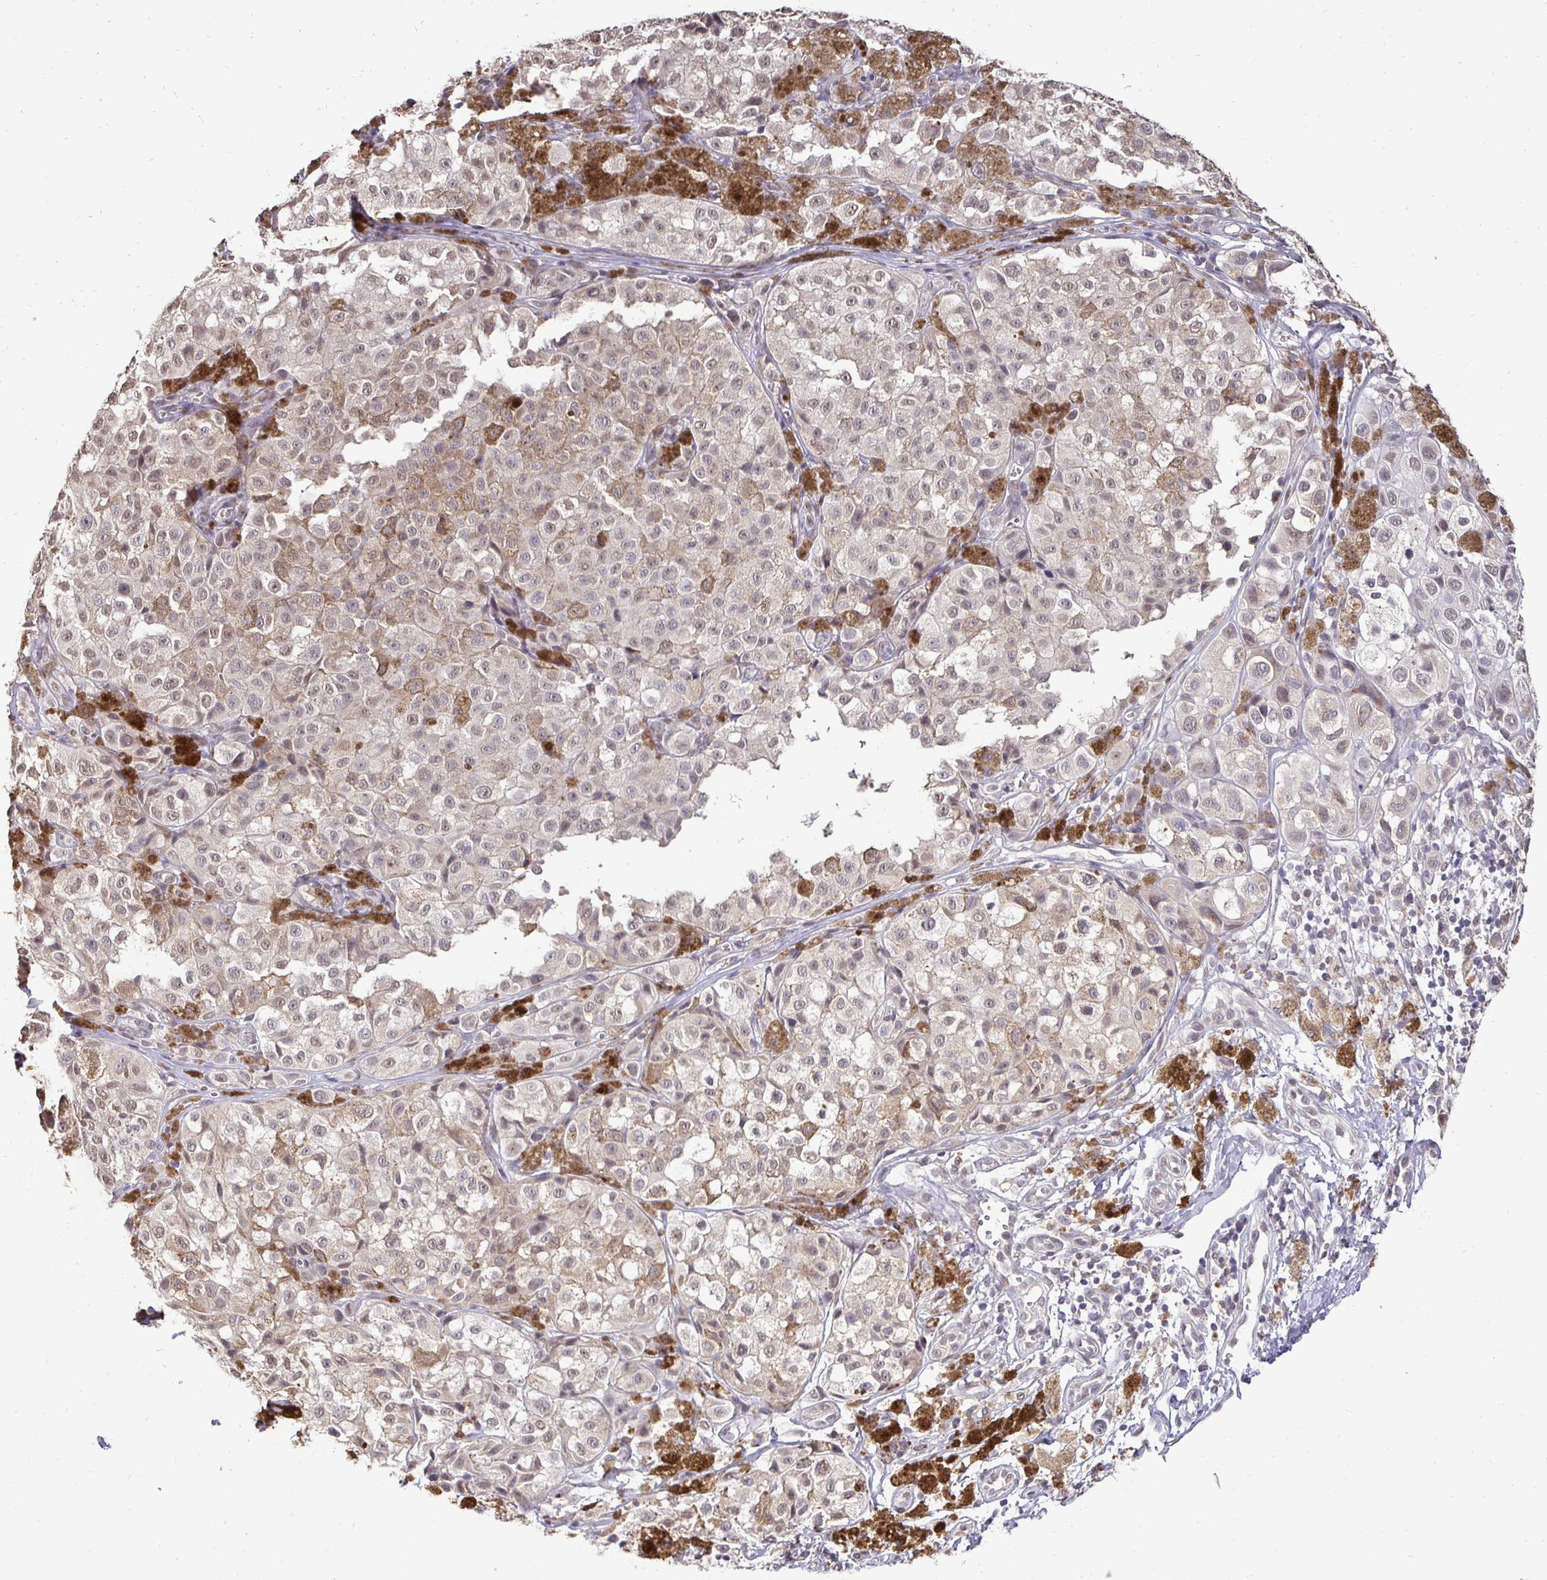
{"staining": {"intensity": "weak", "quantity": "25%-75%", "location": "cytoplasmic/membranous"}, "tissue": "melanoma", "cell_type": "Tumor cells", "image_type": "cancer", "snomed": [{"axis": "morphology", "description": "Malignant melanoma, NOS"}, {"axis": "topography", "description": "Skin"}], "caption": "Melanoma stained for a protein reveals weak cytoplasmic/membranous positivity in tumor cells. (IHC, brightfield microscopy, high magnification).", "gene": "RHEBL1", "patient": {"sex": "male", "age": 61}}